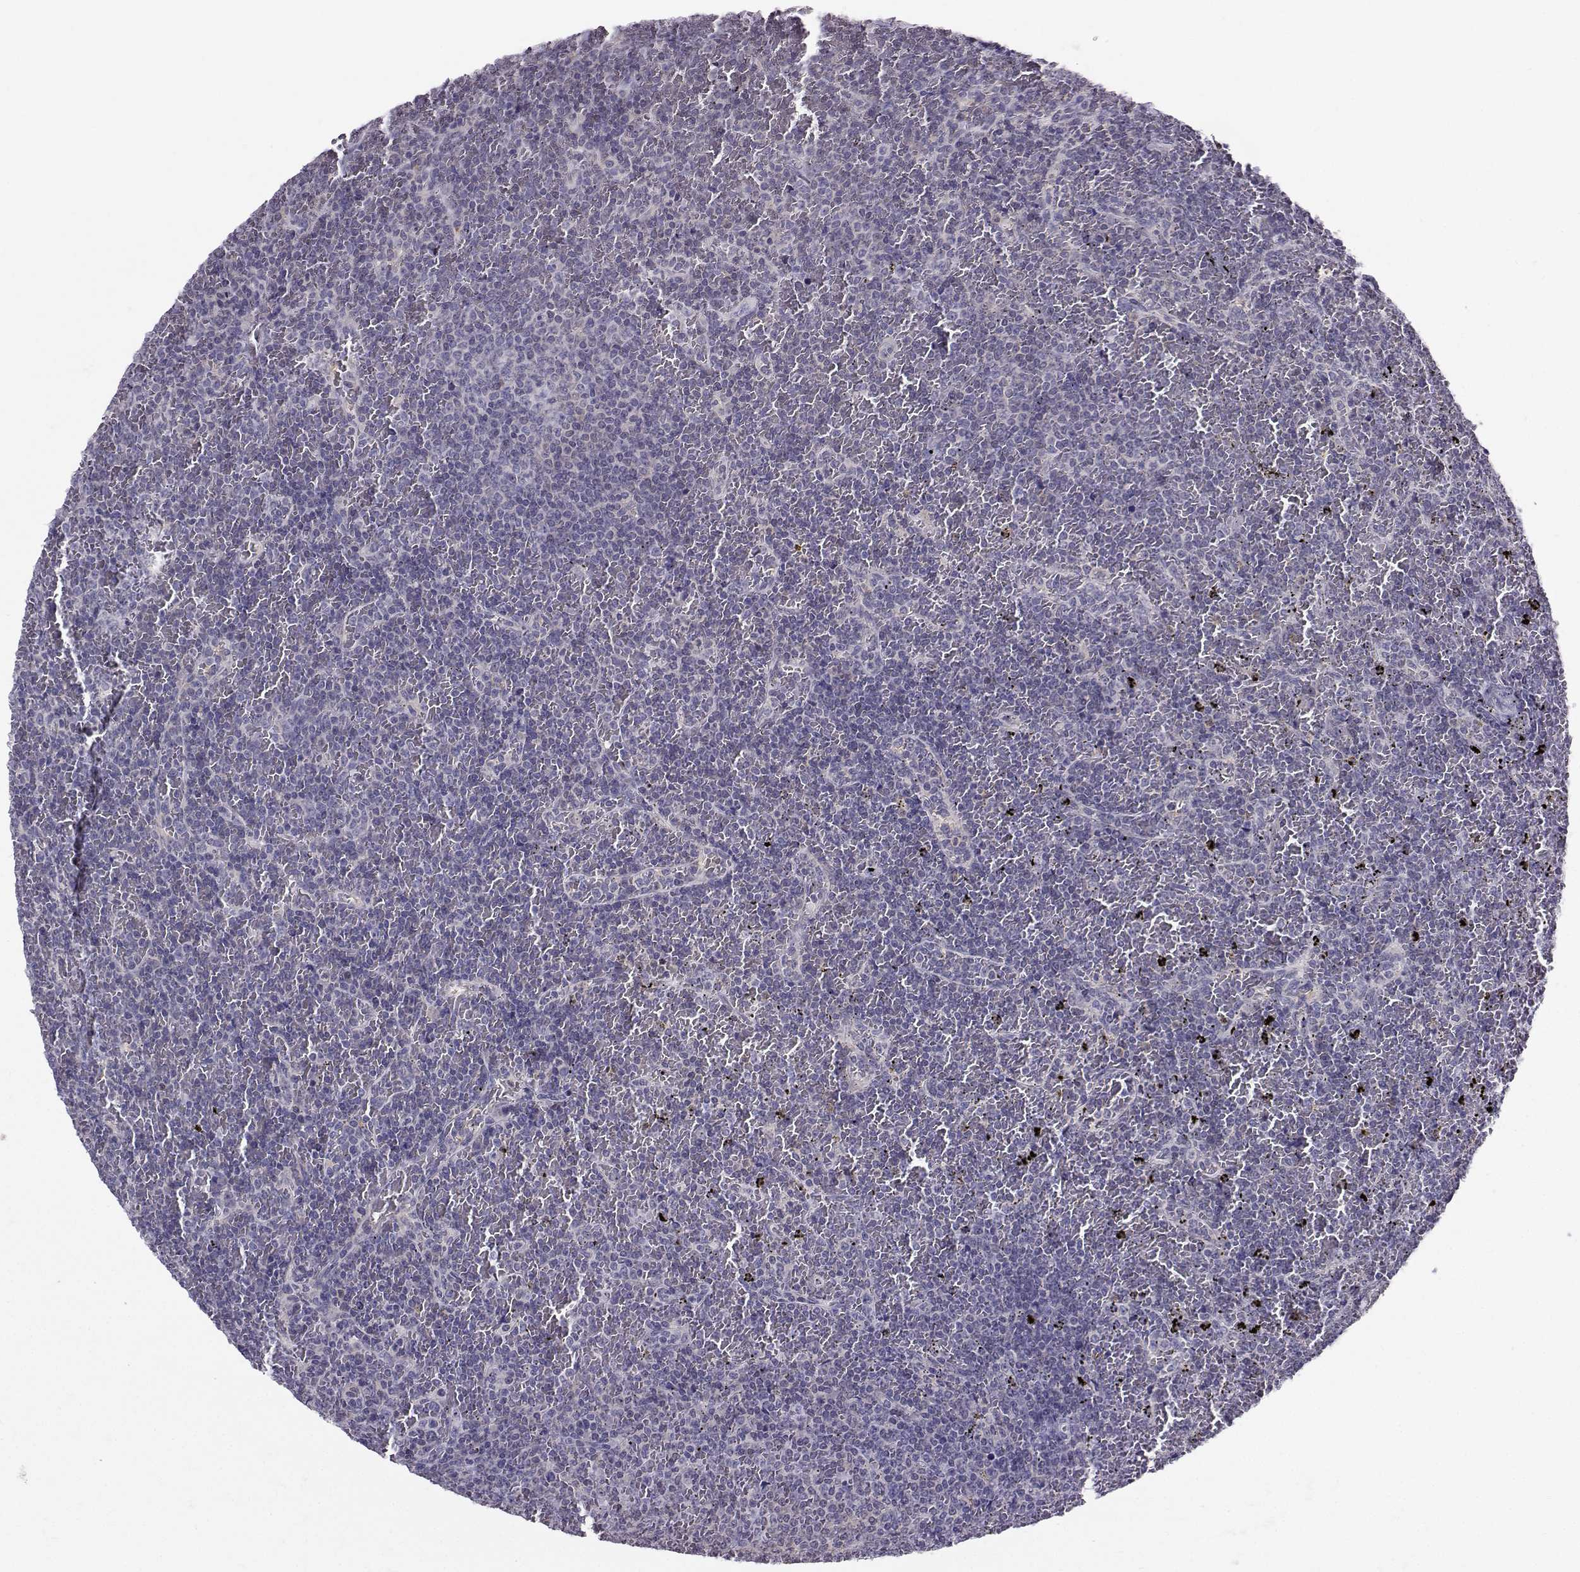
{"staining": {"intensity": "negative", "quantity": "none", "location": "none"}, "tissue": "lymphoma", "cell_type": "Tumor cells", "image_type": "cancer", "snomed": [{"axis": "morphology", "description": "Malignant lymphoma, non-Hodgkin's type, Low grade"}, {"axis": "topography", "description": "Spleen"}], "caption": "Histopathology image shows no protein staining in tumor cells of low-grade malignant lymphoma, non-Hodgkin's type tissue.", "gene": "PGK1", "patient": {"sex": "female", "age": 77}}